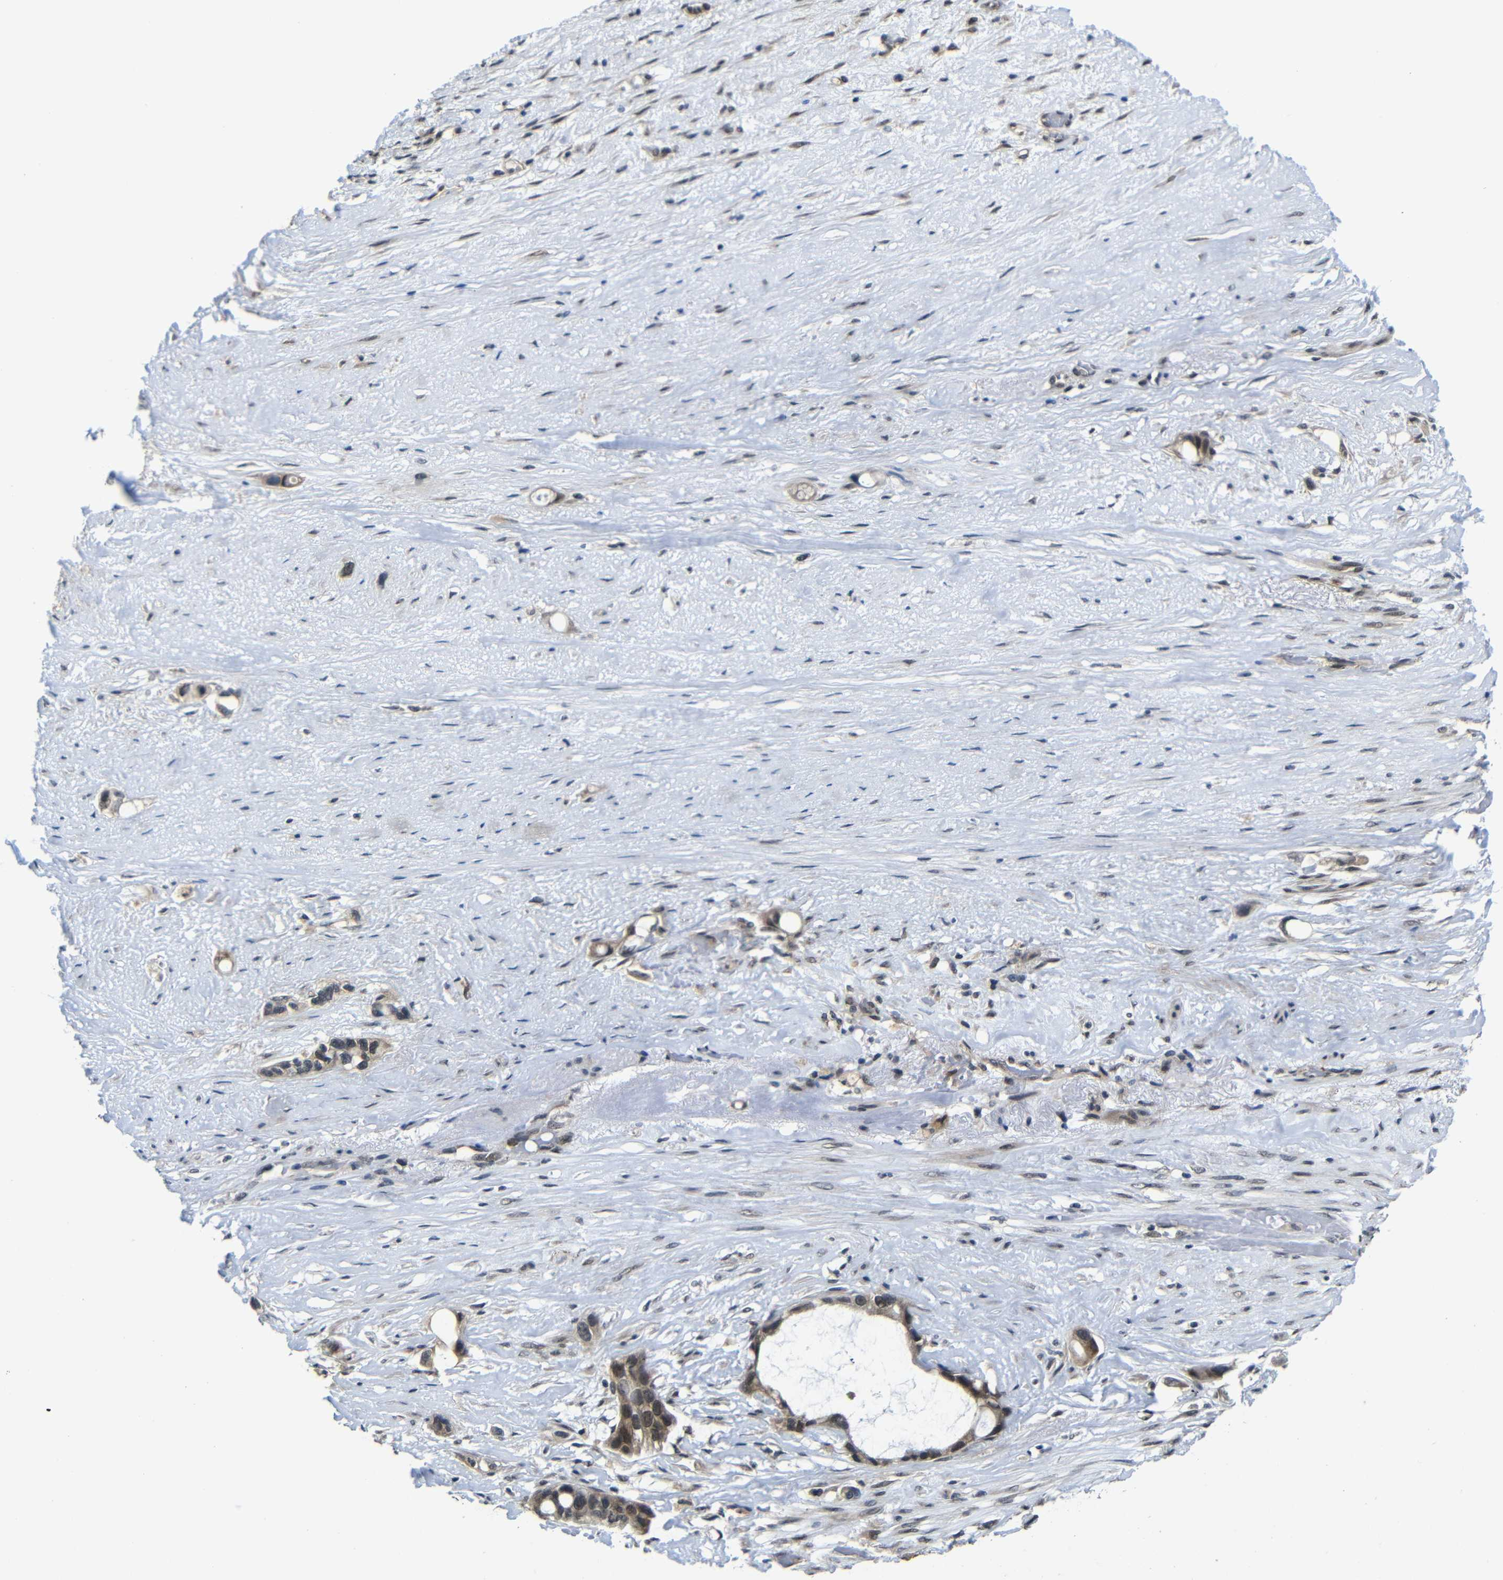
{"staining": {"intensity": "weak", "quantity": ">75%", "location": "cytoplasmic/membranous,nuclear"}, "tissue": "liver cancer", "cell_type": "Tumor cells", "image_type": "cancer", "snomed": [{"axis": "morphology", "description": "Cholangiocarcinoma"}, {"axis": "topography", "description": "Liver"}], "caption": "Immunohistochemistry (IHC) of human cholangiocarcinoma (liver) displays low levels of weak cytoplasmic/membranous and nuclear staining in about >75% of tumor cells.", "gene": "FAM172A", "patient": {"sex": "female", "age": 65}}